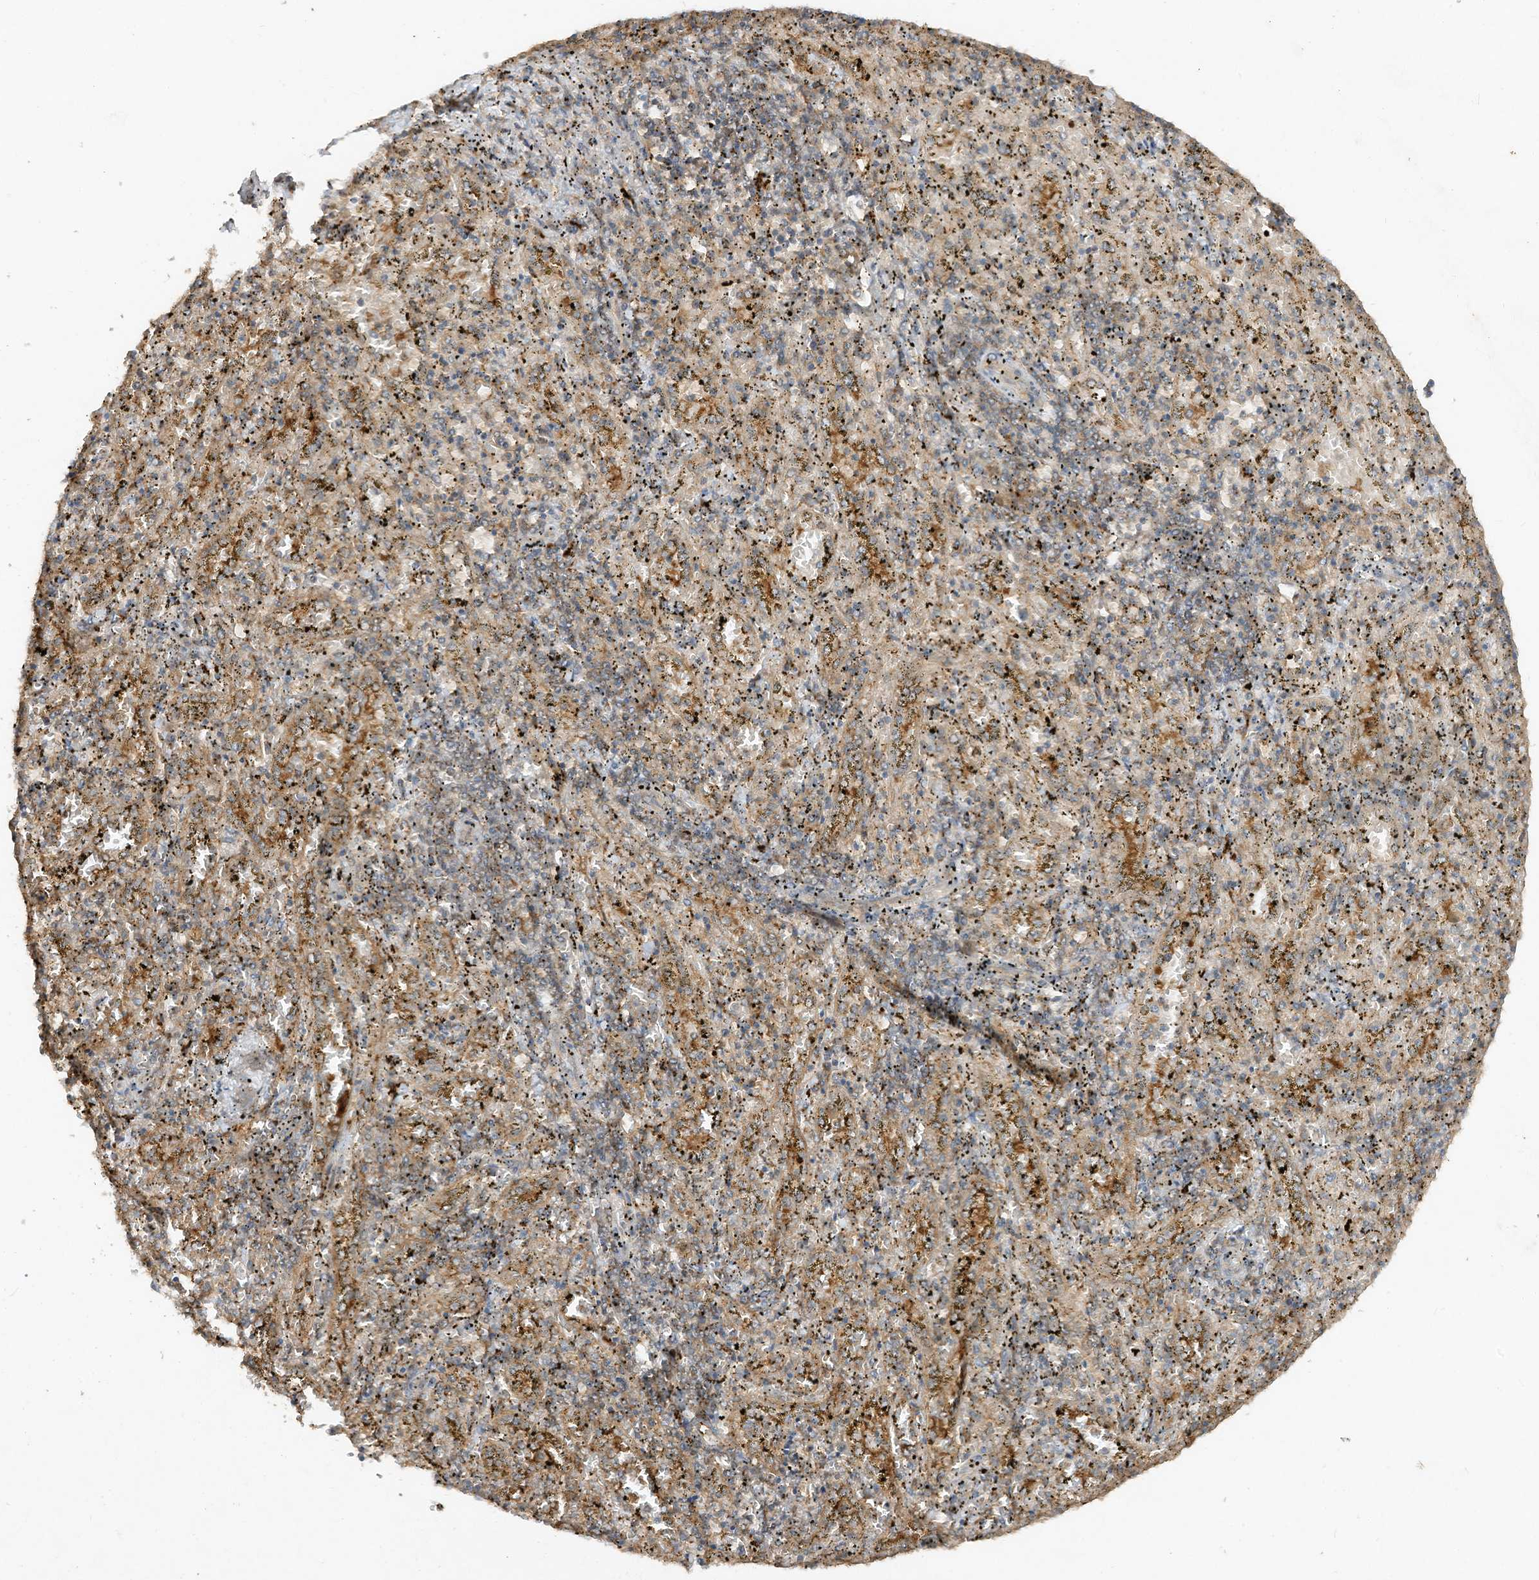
{"staining": {"intensity": "moderate", "quantity": "25%-75%", "location": "cytoplasmic/membranous"}, "tissue": "spleen", "cell_type": "Cells in red pulp", "image_type": "normal", "snomed": [{"axis": "morphology", "description": "Normal tissue, NOS"}, {"axis": "topography", "description": "Spleen"}], "caption": "Spleen stained with a brown dye exhibits moderate cytoplasmic/membranous positive positivity in about 25%-75% of cells in red pulp.", "gene": "LDAH", "patient": {"sex": "male", "age": 11}}